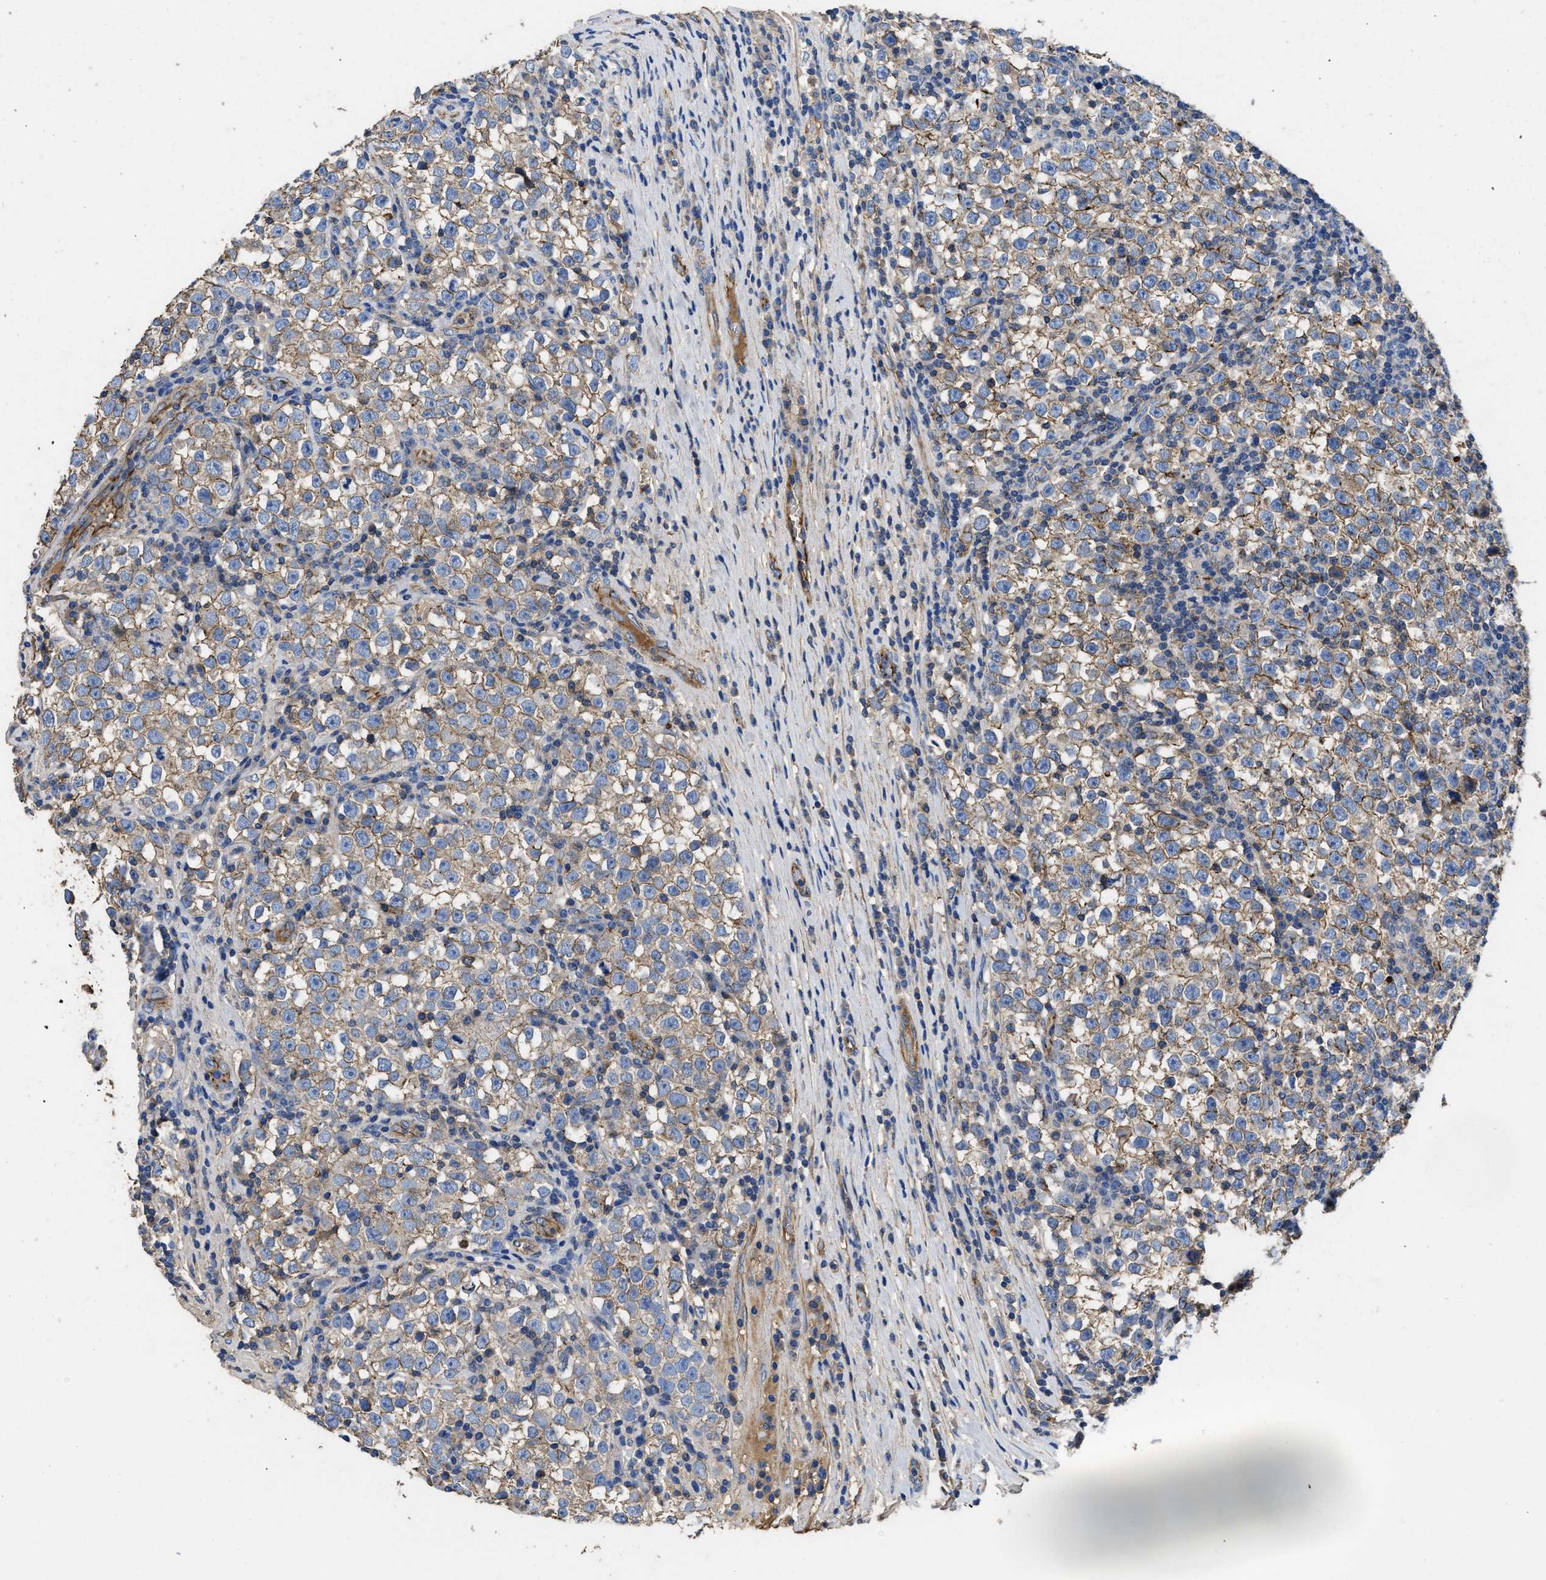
{"staining": {"intensity": "weak", "quantity": ">75%", "location": "cytoplasmic/membranous"}, "tissue": "testis cancer", "cell_type": "Tumor cells", "image_type": "cancer", "snomed": [{"axis": "morphology", "description": "Normal tissue, NOS"}, {"axis": "morphology", "description": "Seminoma, NOS"}, {"axis": "topography", "description": "Testis"}], "caption": "Testis cancer (seminoma) stained with a brown dye shows weak cytoplasmic/membranous positive staining in approximately >75% of tumor cells.", "gene": "USP4", "patient": {"sex": "male", "age": 43}}